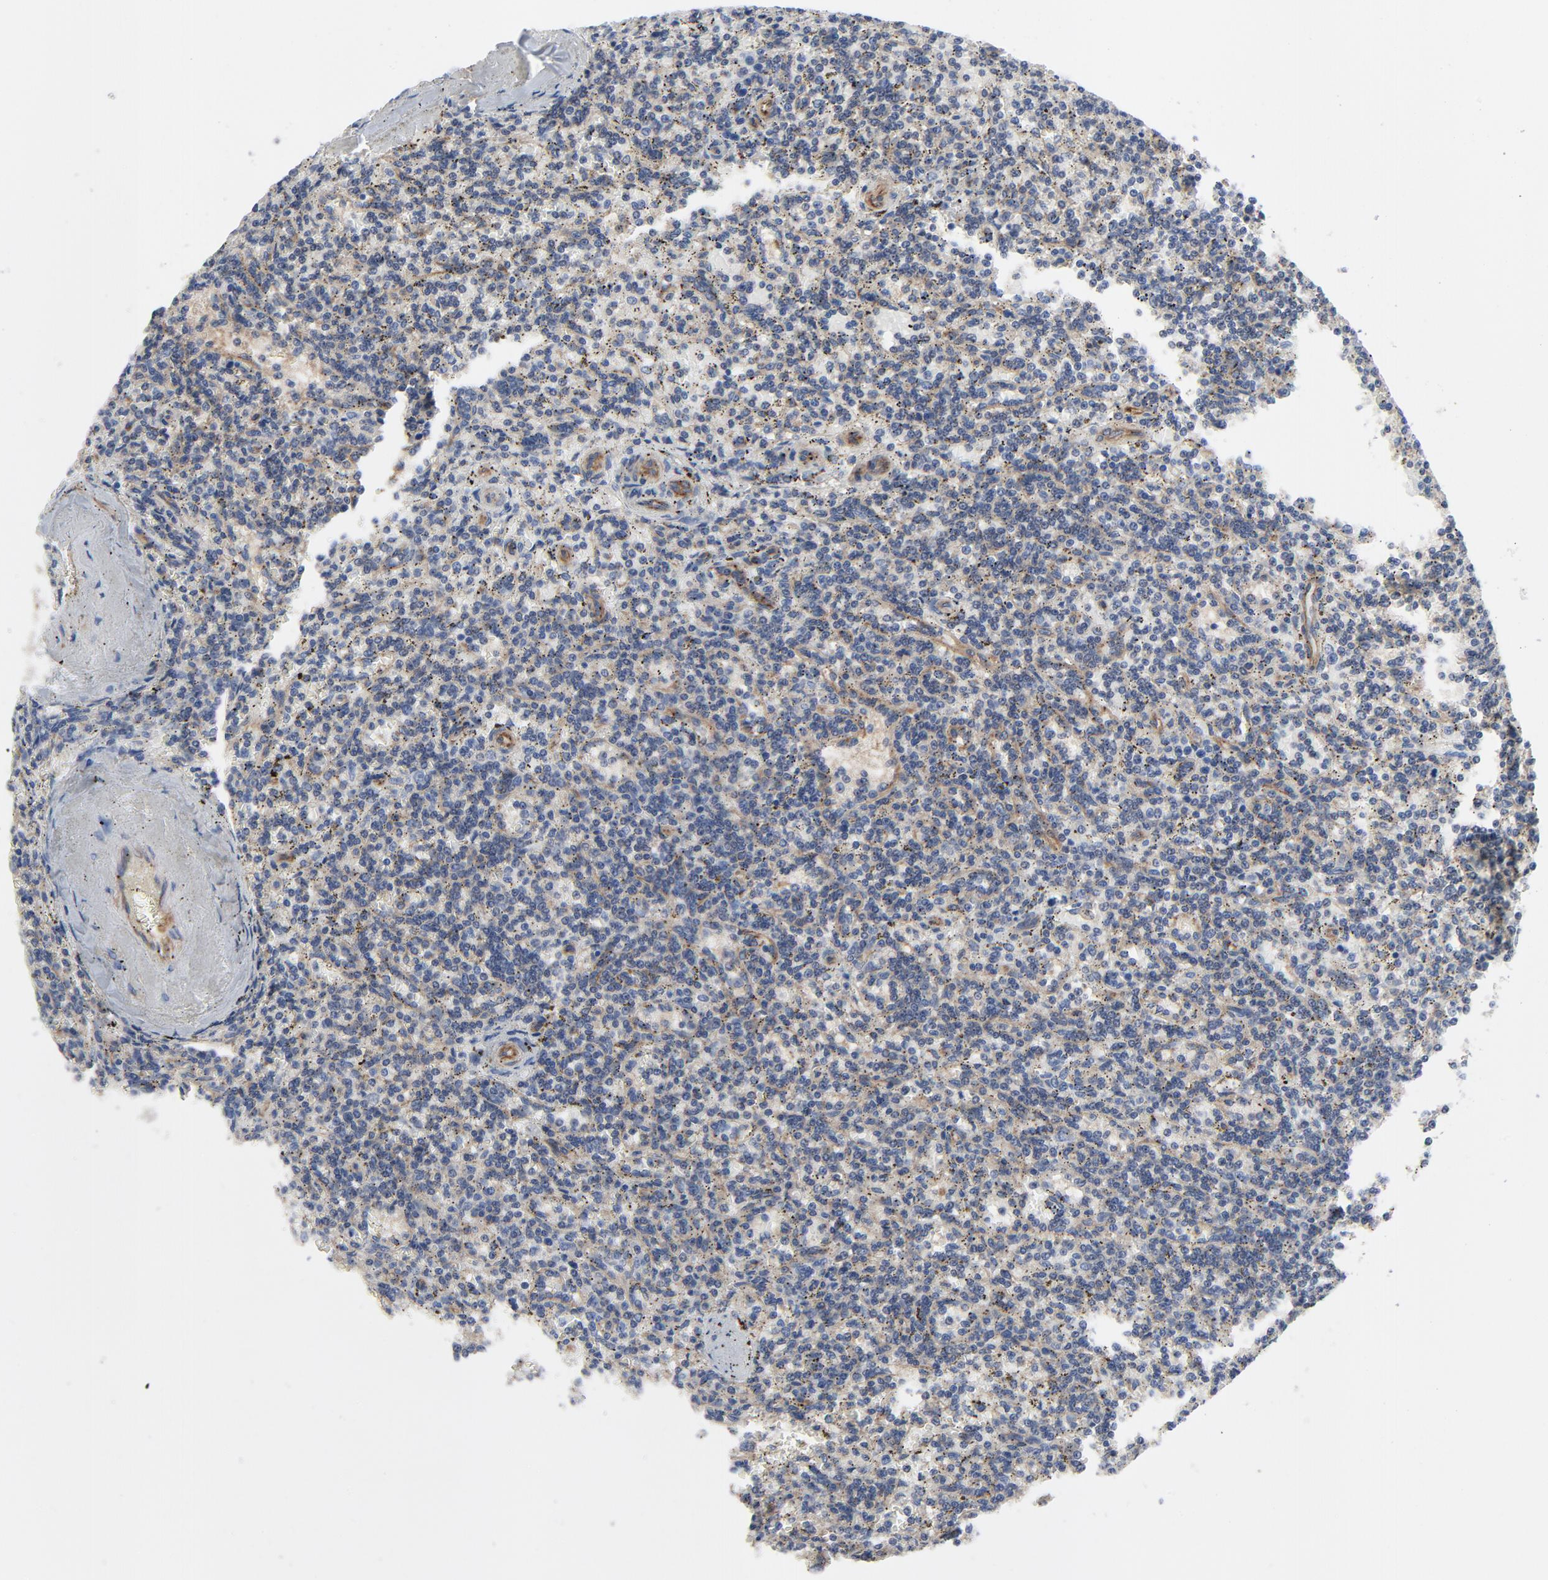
{"staining": {"intensity": "negative", "quantity": "none", "location": "none"}, "tissue": "lymphoma", "cell_type": "Tumor cells", "image_type": "cancer", "snomed": [{"axis": "morphology", "description": "Malignant lymphoma, non-Hodgkin's type, Low grade"}, {"axis": "topography", "description": "Spleen"}], "caption": "This is an IHC image of lymphoma. There is no staining in tumor cells.", "gene": "DYNLT3", "patient": {"sex": "male", "age": 73}}